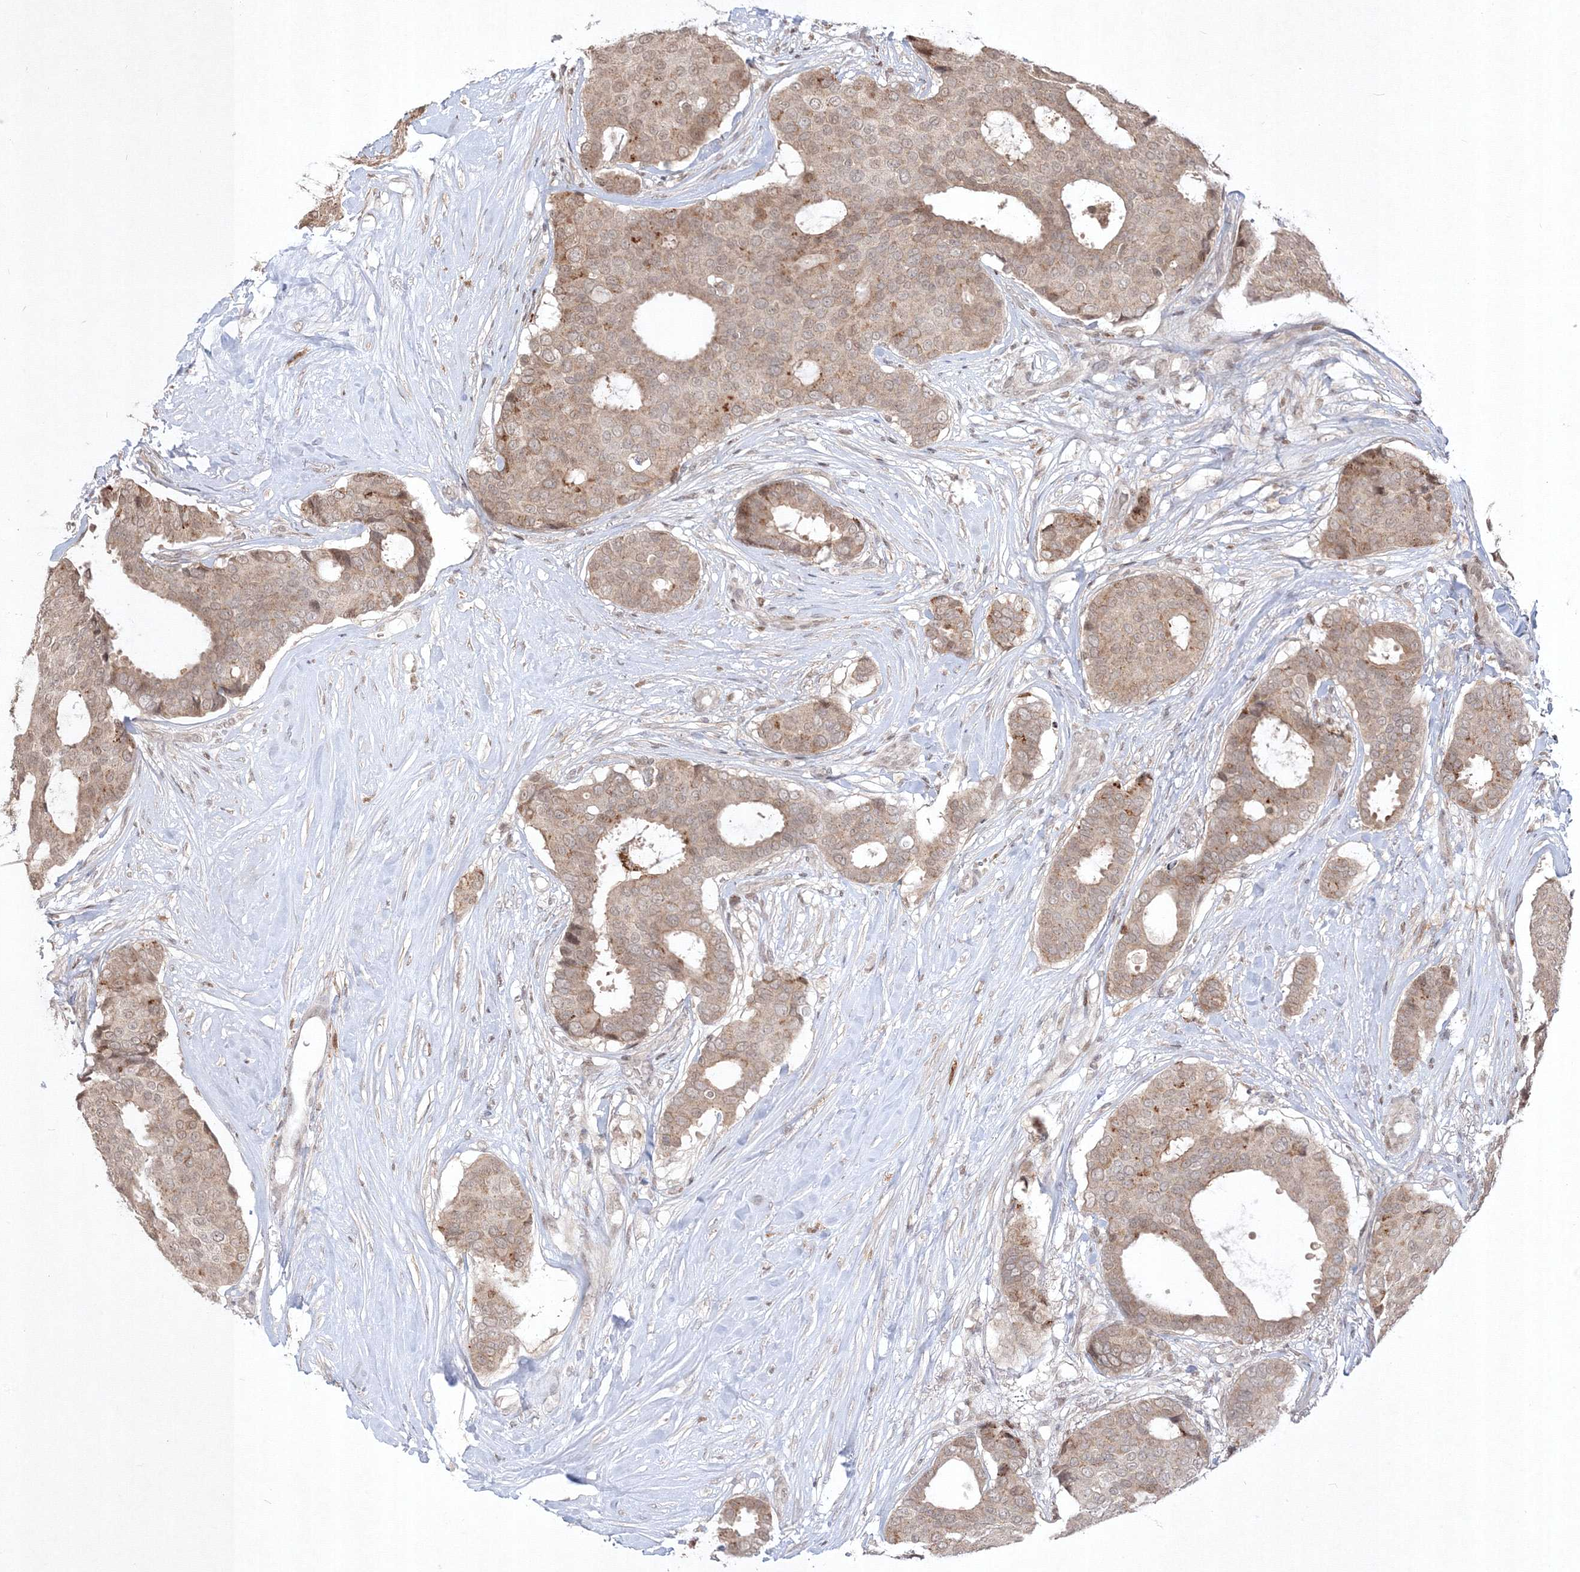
{"staining": {"intensity": "weak", "quantity": "<25%", "location": "cytoplasmic/membranous"}, "tissue": "breast cancer", "cell_type": "Tumor cells", "image_type": "cancer", "snomed": [{"axis": "morphology", "description": "Duct carcinoma"}, {"axis": "topography", "description": "Breast"}], "caption": "Human breast cancer (infiltrating ductal carcinoma) stained for a protein using immunohistochemistry reveals no expression in tumor cells.", "gene": "TAB1", "patient": {"sex": "female", "age": 75}}